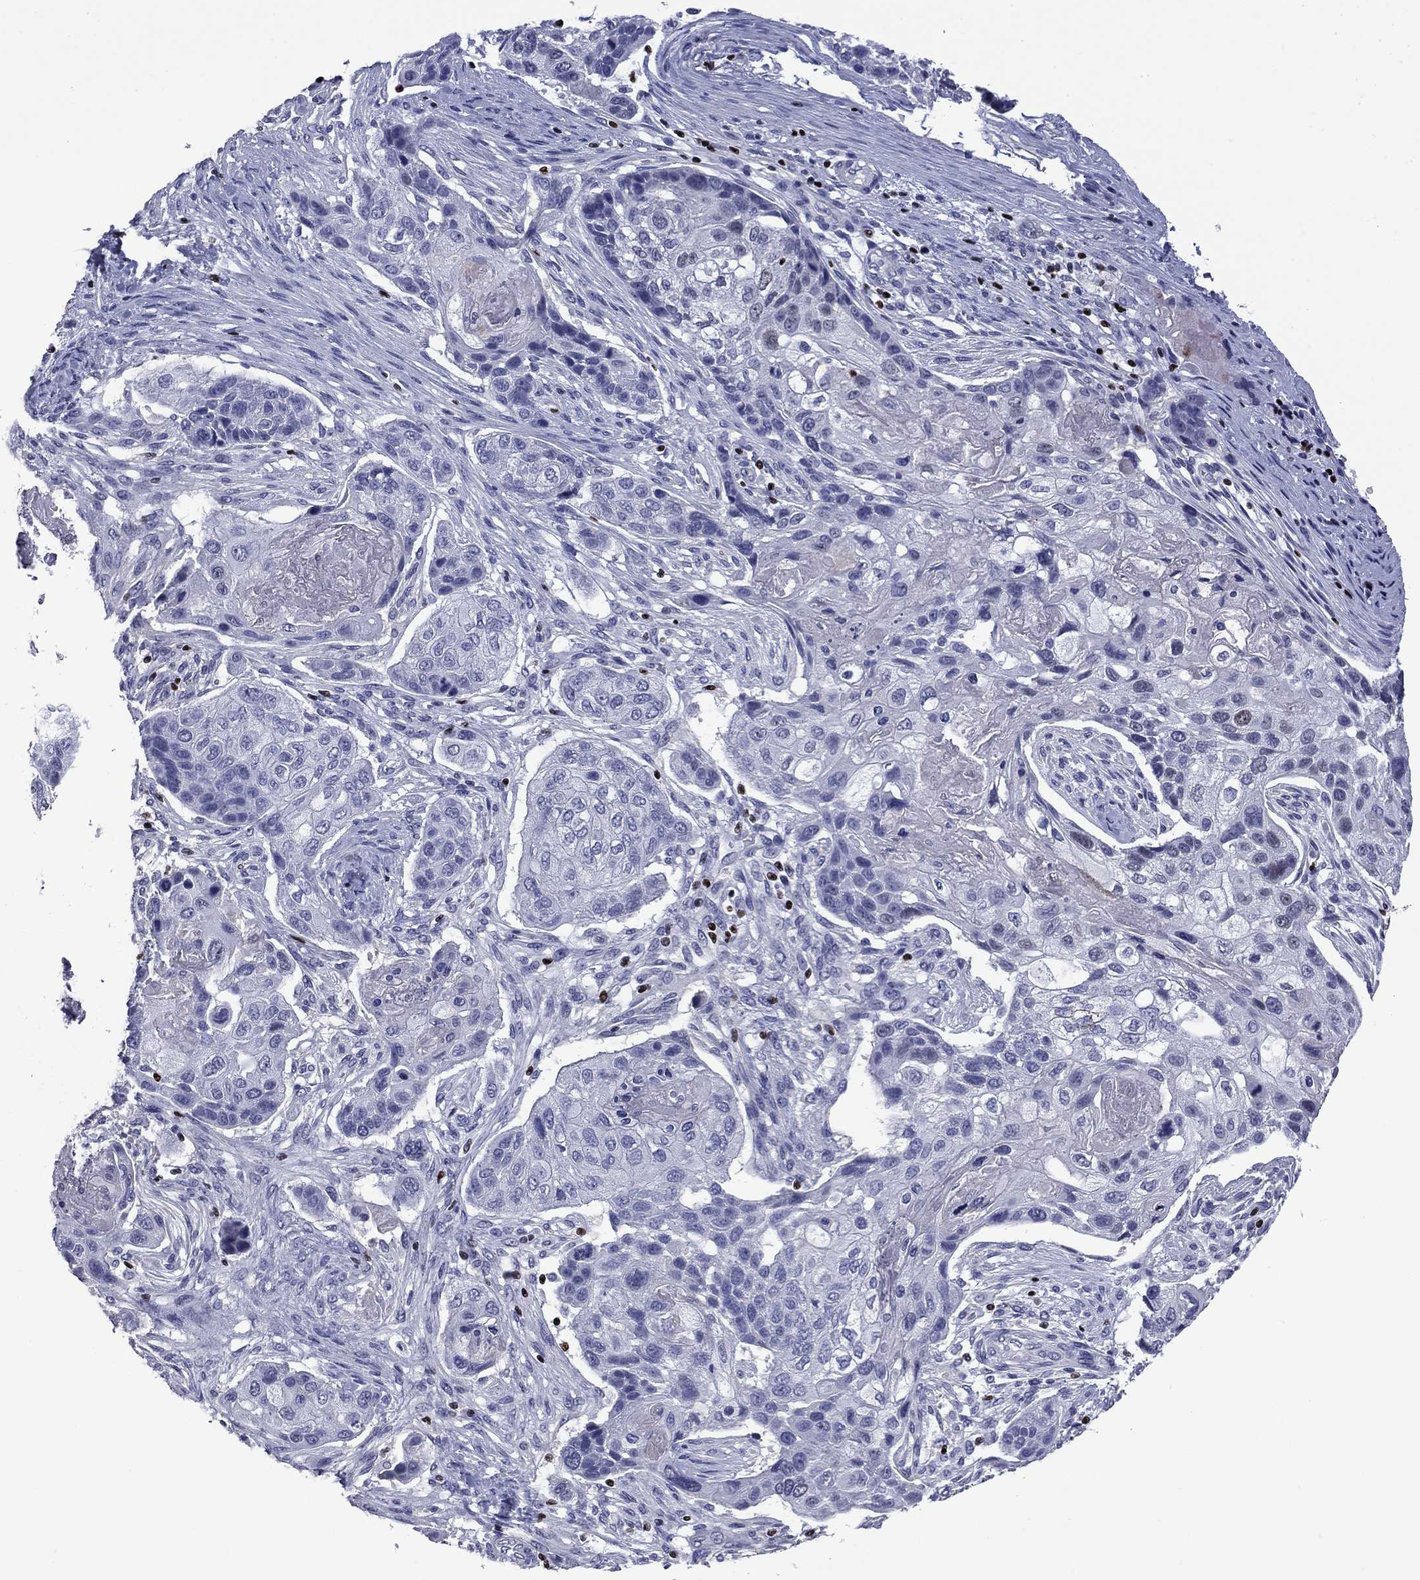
{"staining": {"intensity": "negative", "quantity": "none", "location": "none"}, "tissue": "lung cancer", "cell_type": "Tumor cells", "image_type": "cancer", "snomed": [{"axis": "morphology", "description": "Normal tissue, NOS"}, {"axis": "morphology", "description": "Squamous cell carcinoma, NOS"}, {"axis": "topography", "description": "Bronchus"}, {"axis": "topography", "description": "Lung"}], "caption": "DAB (3,3'-diaminobenzidine) immunohistochemical staining of human squamous cell carcinoma (lung) reveals no significant expression in tumor cells.", "gene": "IKZF3", "patient": {"sex": "male", "age": 69}}